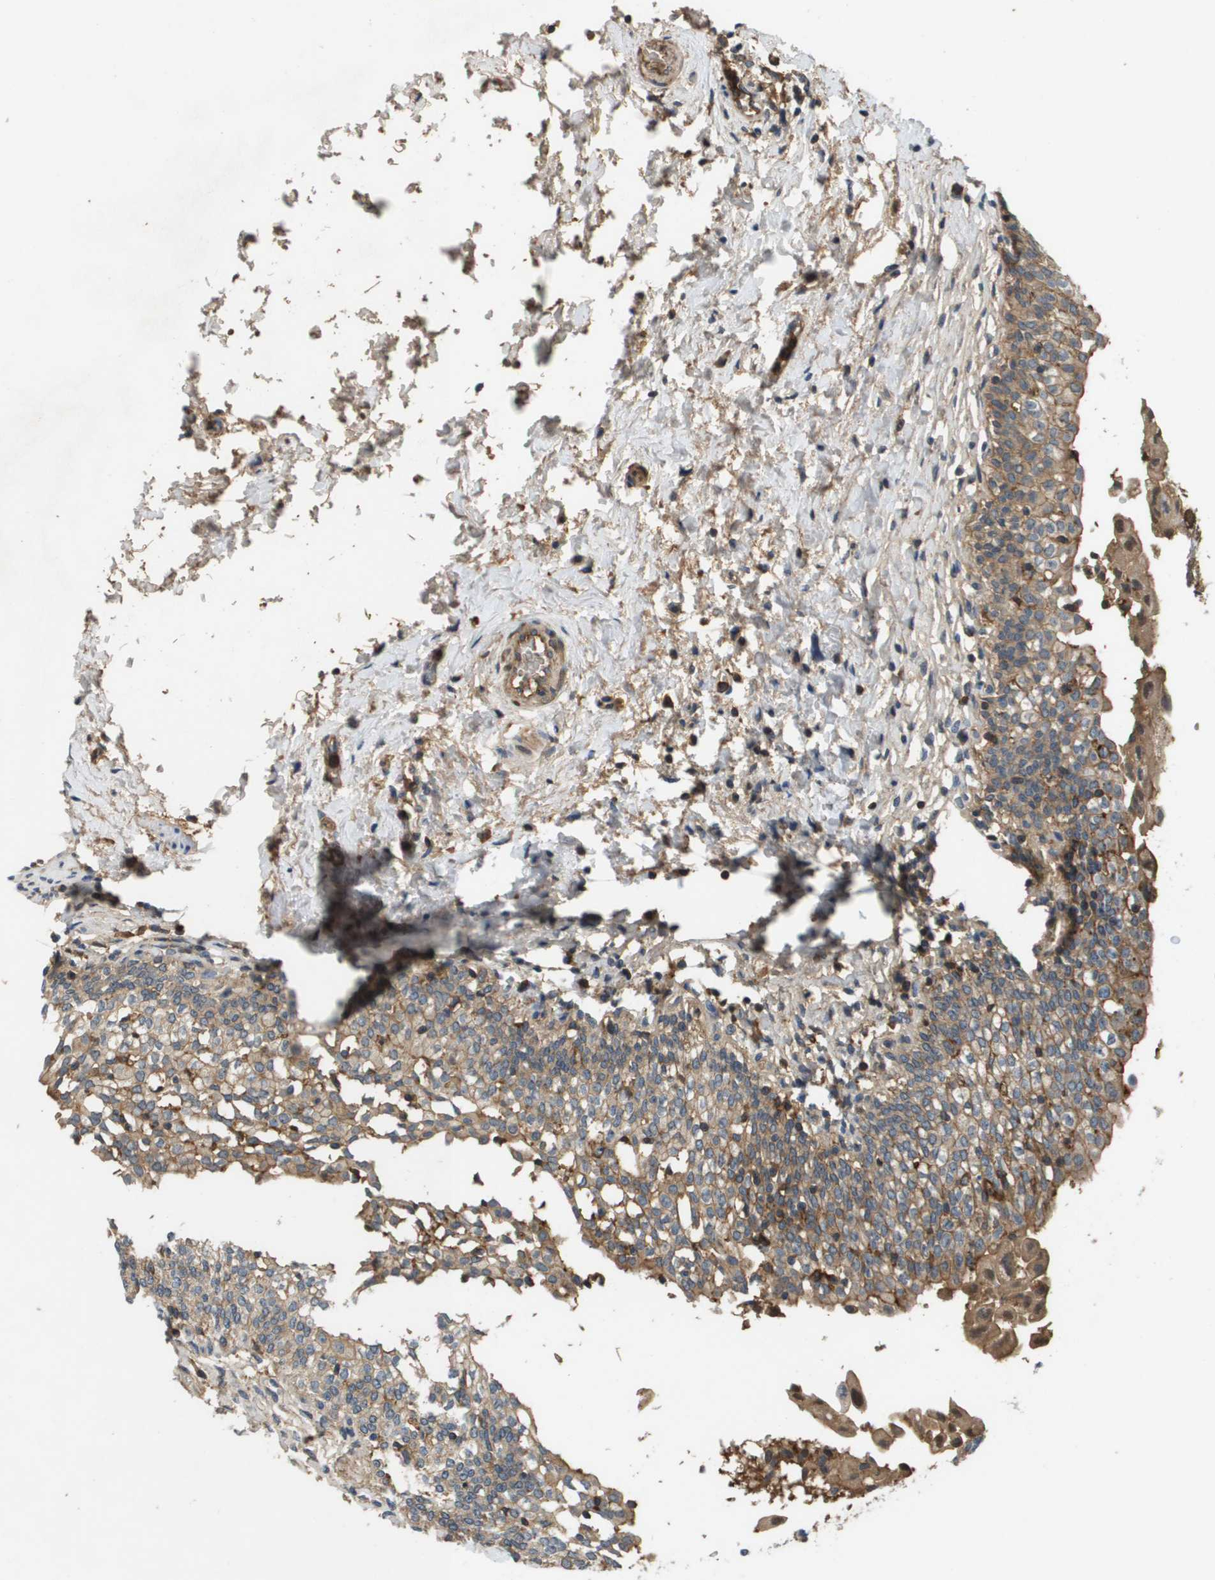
{"staining": {"intensity": "moderate", "quantity": ">75%", "location": "cytoplasmic/membranous"}, "tissue": "urinary bladder", "cell_type": "Urothelial cells", "image_type": "normal", "snomed": [{"axis": "morphology", "description": "Normal tissue, NOS"}, {"axis": "topography", "description": "Urinary bladder"}], "caption": "Protein staining of unremarkable urinary bladder shows moderate cytoplasmic/membranous positivity in about >75% of urothelial cells. (DAB = brown stain, brightfield microscopy at high magnification).", "gene": "SLC16A3", "patient": {"sex": "male", "age": 55}}